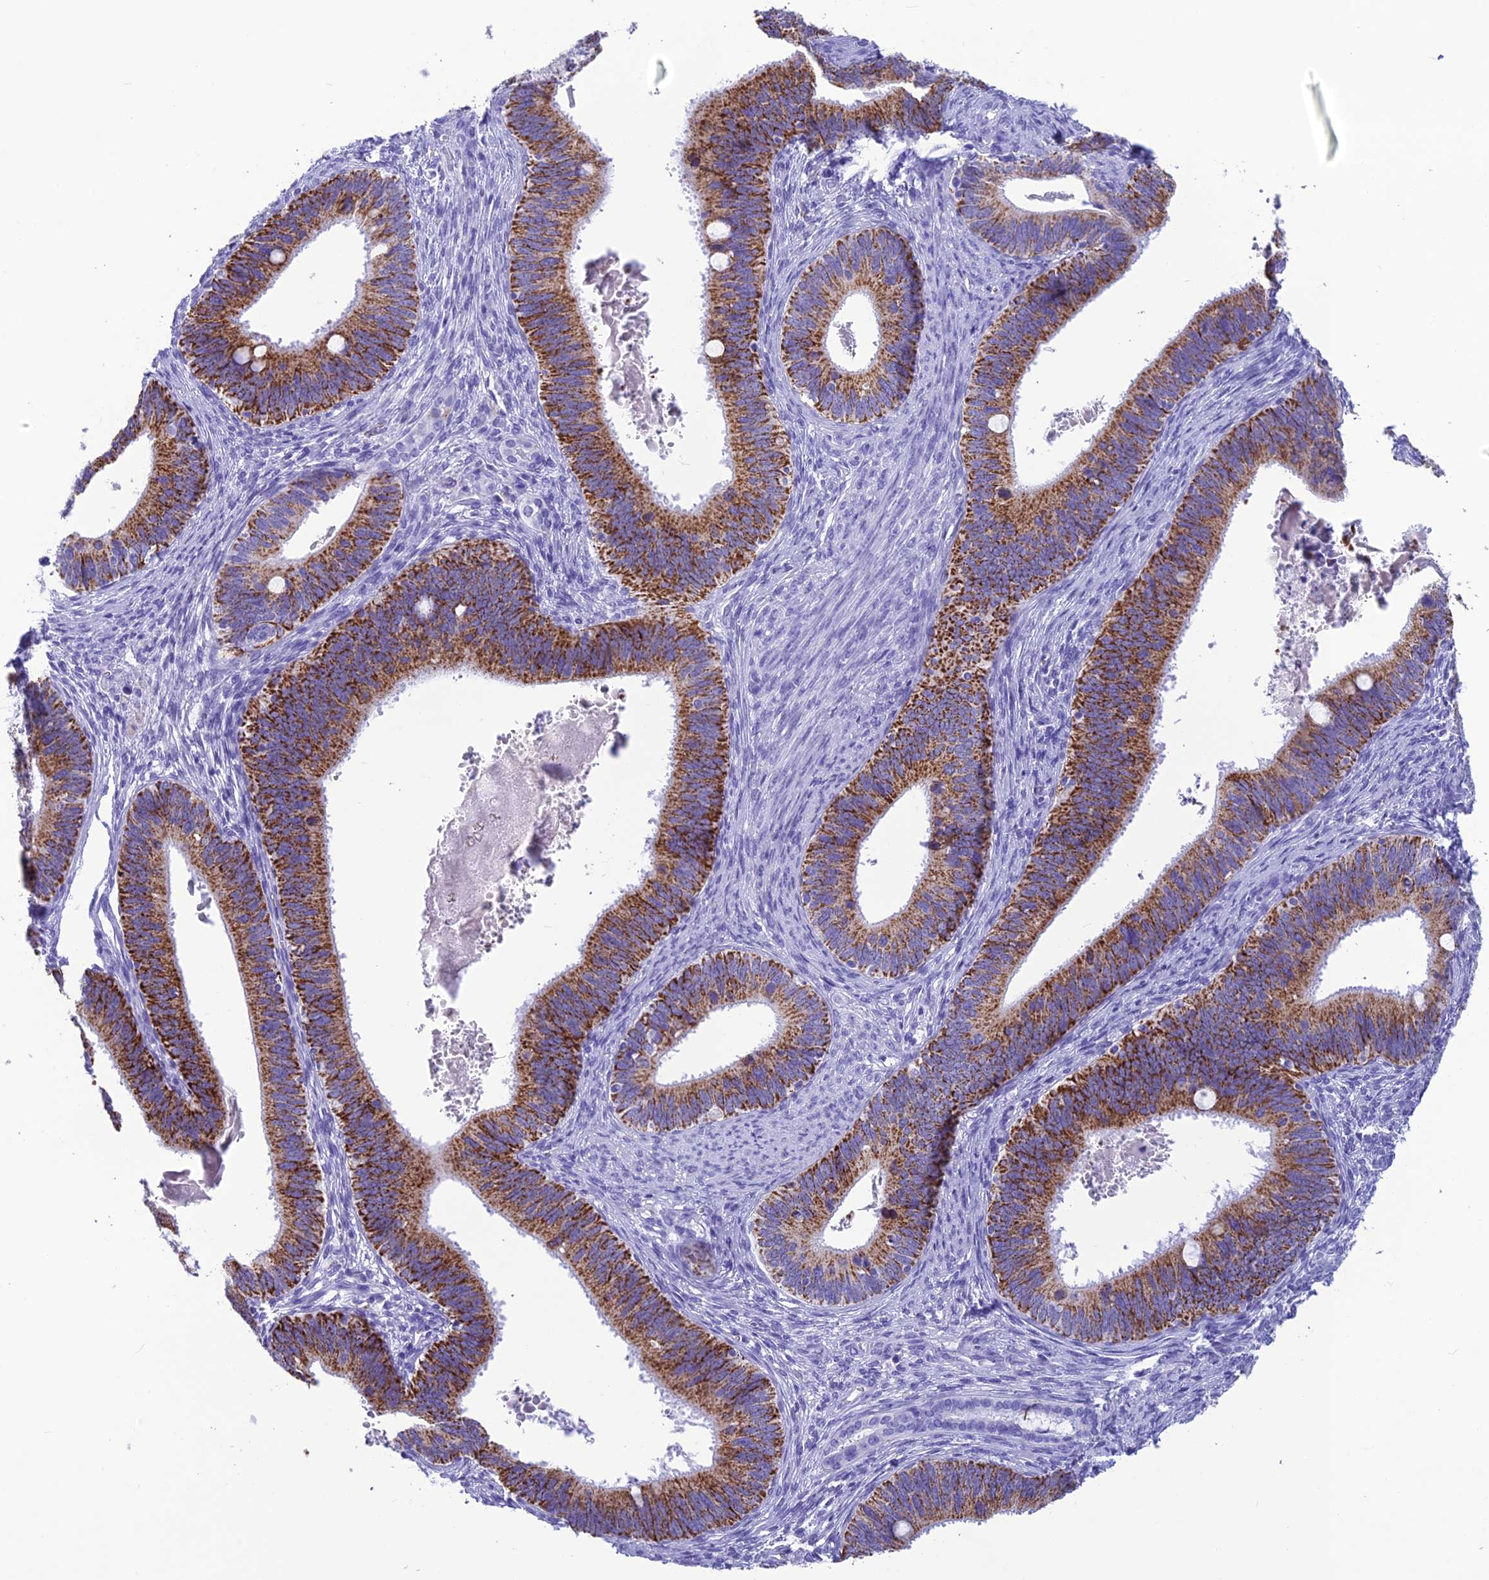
{"staining": {"intensity": "moderate", "quantity": "25%-75%", "location": "cytoplasmic/membranous"}, "tissue": "cervical cancer", "cell_type": "Tumor cells", "image_type": "cancer", "snomed": [{"axis": "morphology", "description": "Adenocarcinoma, NOS"}, {"axis": "topography", "description": "Cervix"}], "caption": "Immunohistochemistry (DAB) staining of human cervical cancer (adenocarcinoma) exhibits moderate cytoplasmic/membranous protein expression in approximately 25%-75% of tumor cells.", "gene": "TRAM1L1", "patient": {"sex": "female", "age": 42}}